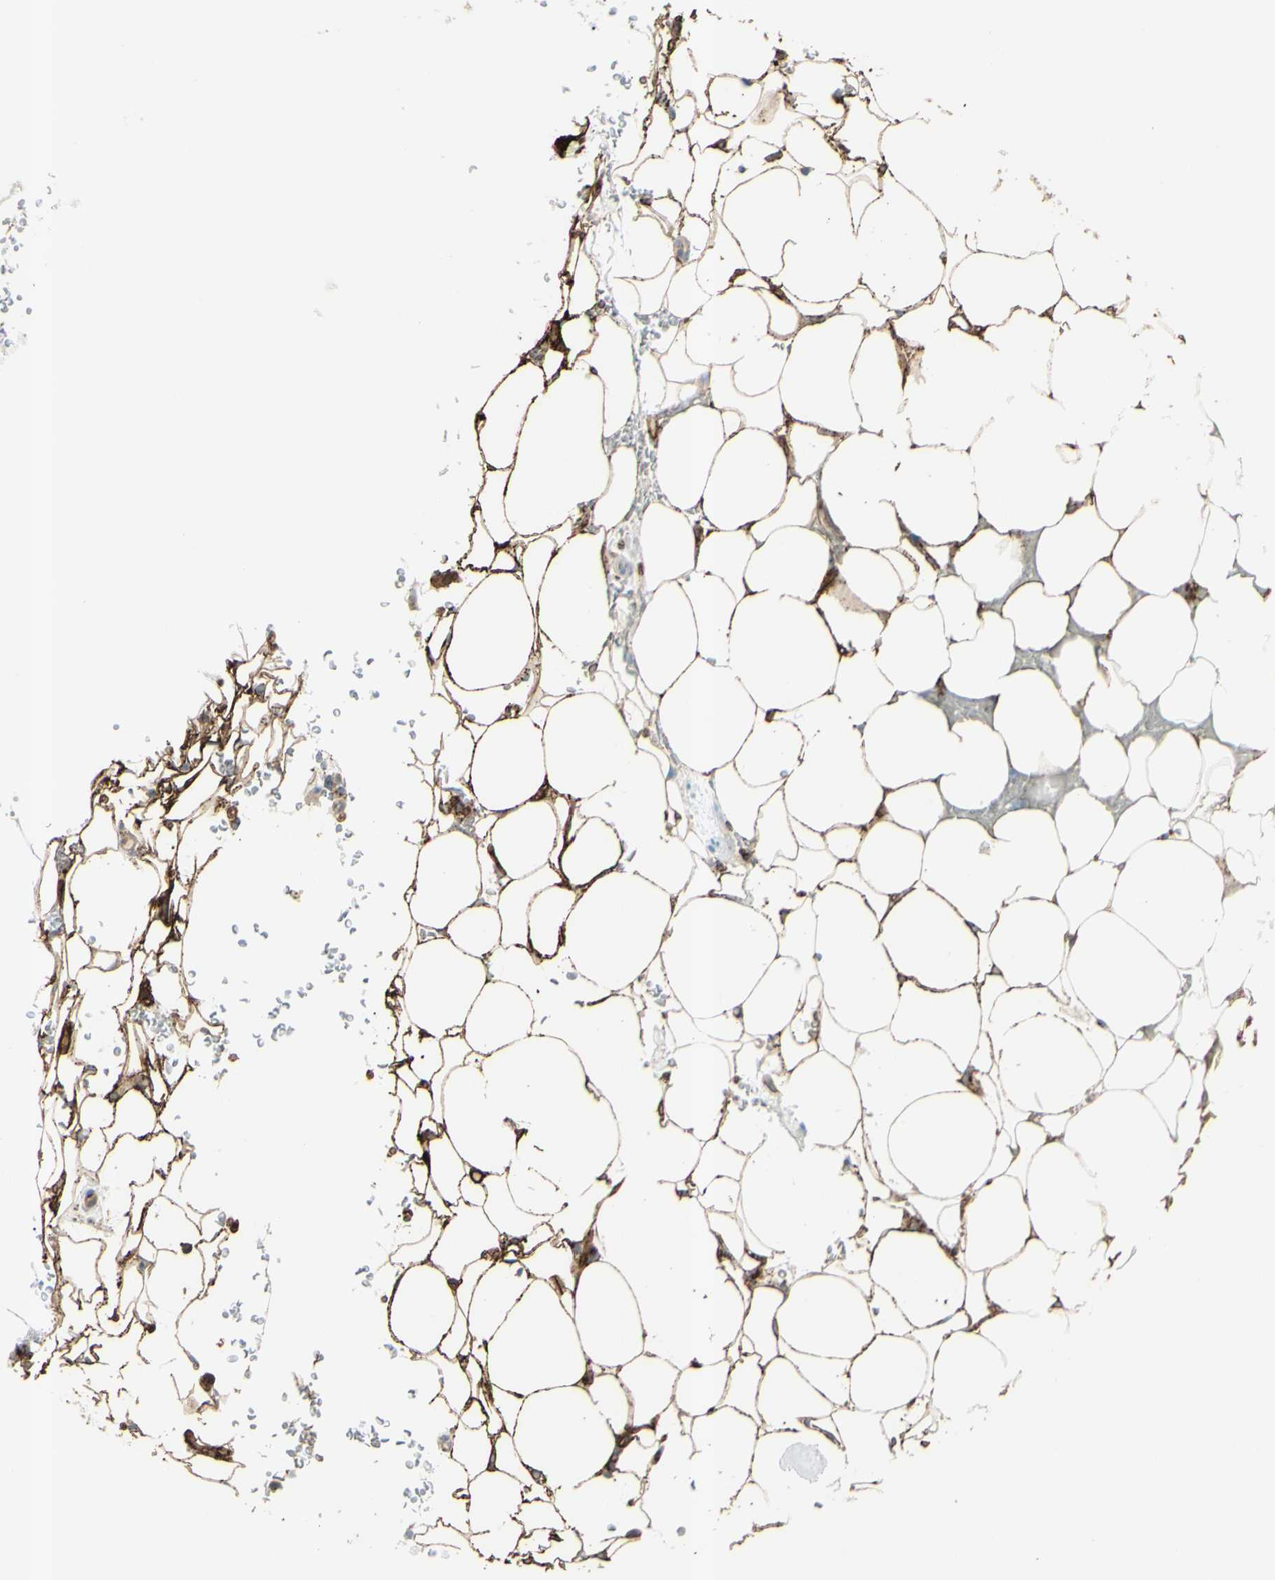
{"staining": {"intensity": "strong", "quantity": ">75%", "location": "cytoplasmic/membranous"}, "tissue": "adipose tissue", "cell_type": "Adipocytes", "image_type": "normal", "snomed": [{"axis": "morphology", "description": "Normal tissue, NOS"}, {"axis": "topography", "description": "Peripheral nerve tissue"}], "caption": "A brown stain shows strong cytoplasmic/membranous staining of a protein in adipocytes of unremarkable human adipose tissue.", "gene": "GPR34", "patient": {"sex": "male", "age": 70}}